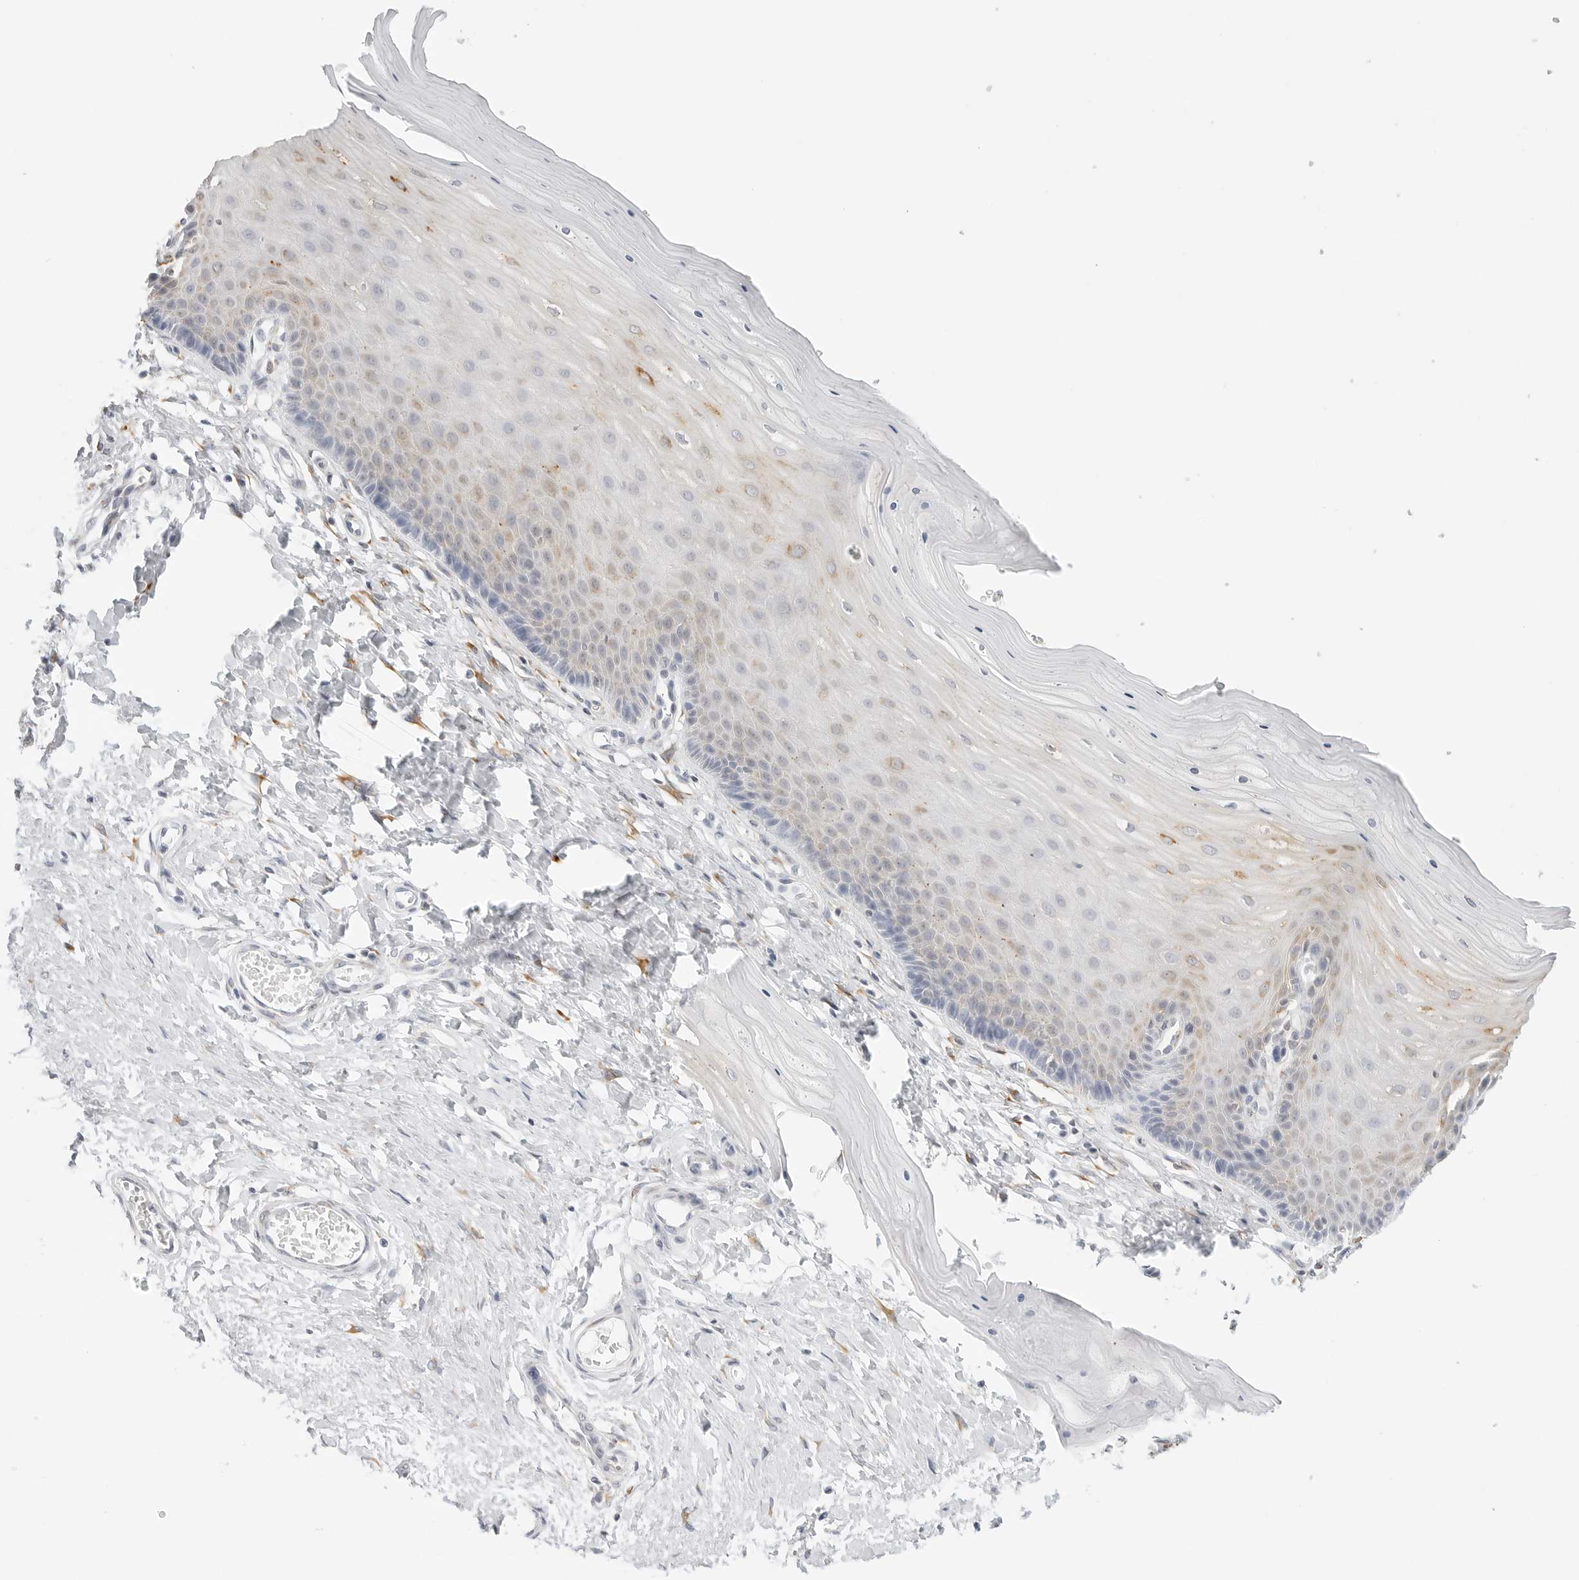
{"staining": {"intensity": "negative", "quantity": "none", "location": "none"}, "tissue": "cervix", "cell_type": "Glandular cells", "image_type": "normal", "snomed": [{"axis": "morphology", "description": "Normal tissue, NOS"}, {"axis": "topography", "description": "Cervix"}], "caption": "DAB (3,3'-diaminobenzidine) immunohistochemical staining of normal cervix demonstrates no significant staining in glandular cells.", "gene": "THEM4", "patient": {"sex": "female", "age": 55}}